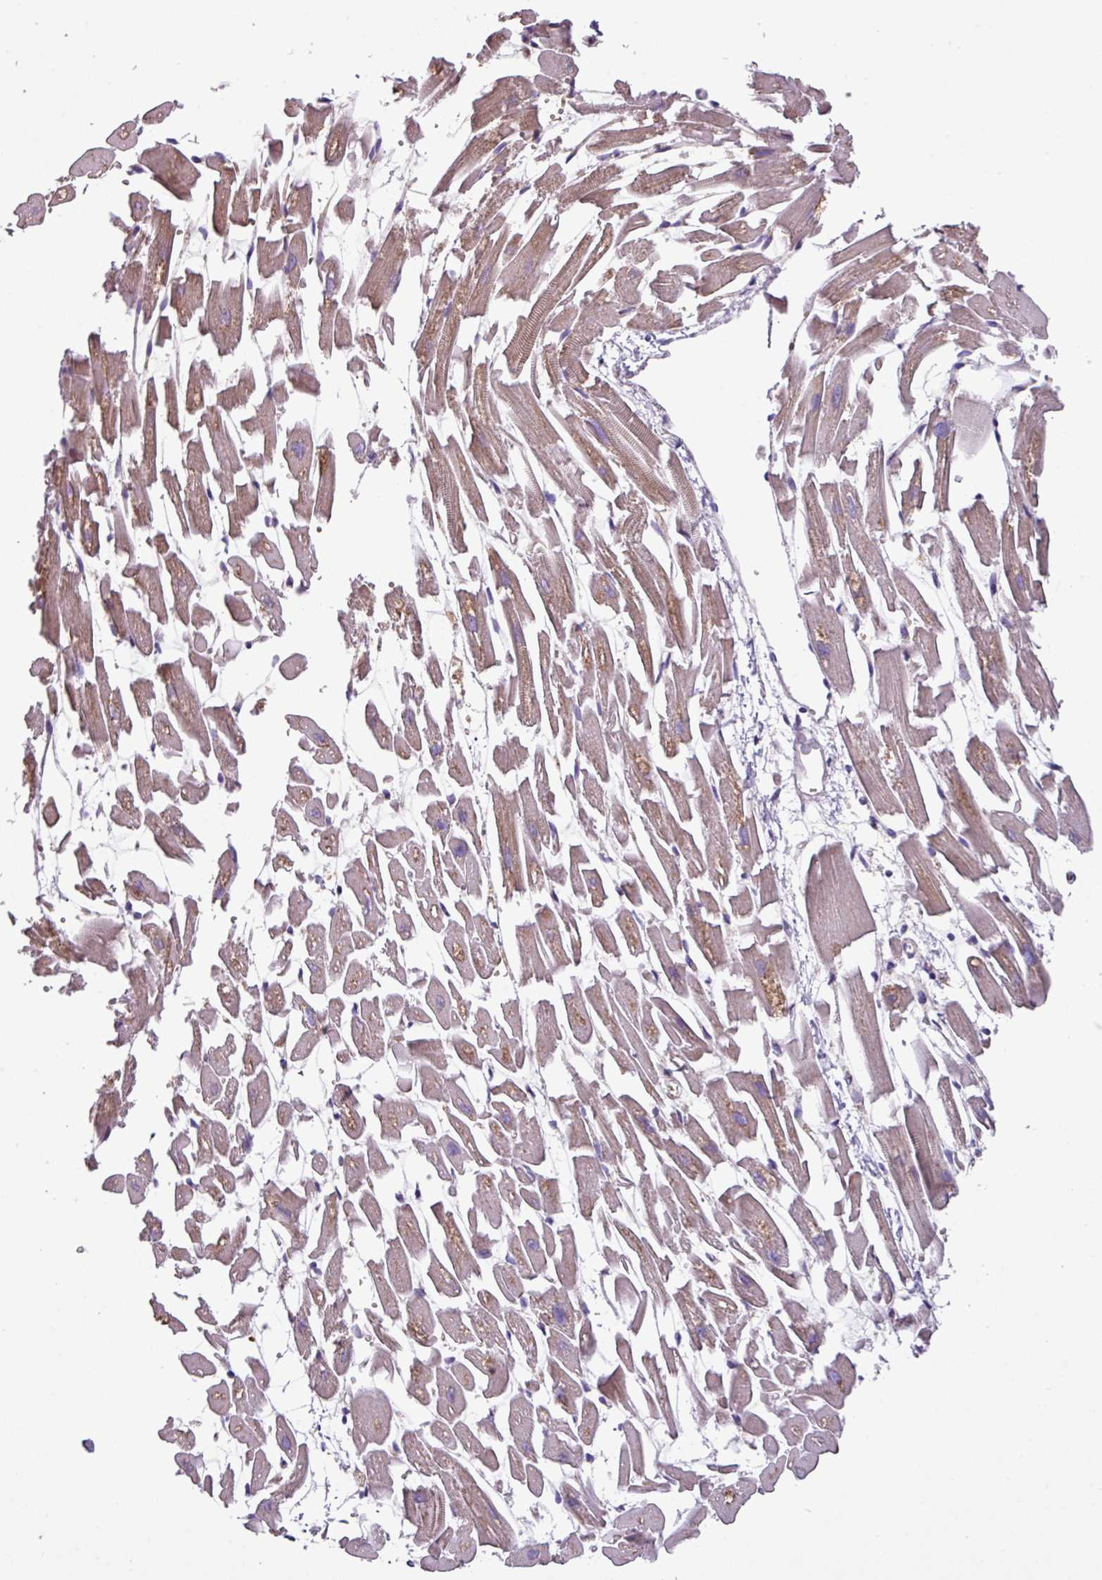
{"staining": {"intensity": "moderate", "quantity": "25%-75%", "location": "cytoplasmic/membranous"}, "tissue": "heart muscle", "cell_type": "Cardiomyocytes", "image_type": "normal", "snomed": [{"axis": "morphology", "description": "Normal tissue, NOS"}, {"axis": "topography", "description": "Heart"}], "caption": "High-magnification brightfield microscopy of unremarkable heart muscle stained with DAB (brown) and counterstained with hematoxylin (blue). cardiomyocytes exhibit moderate cytoplasmic/membranous expression is seen in about25%-75% of cells.", "gene": "SLC23A2", "patient": {"sex": "female", "age": 64}}